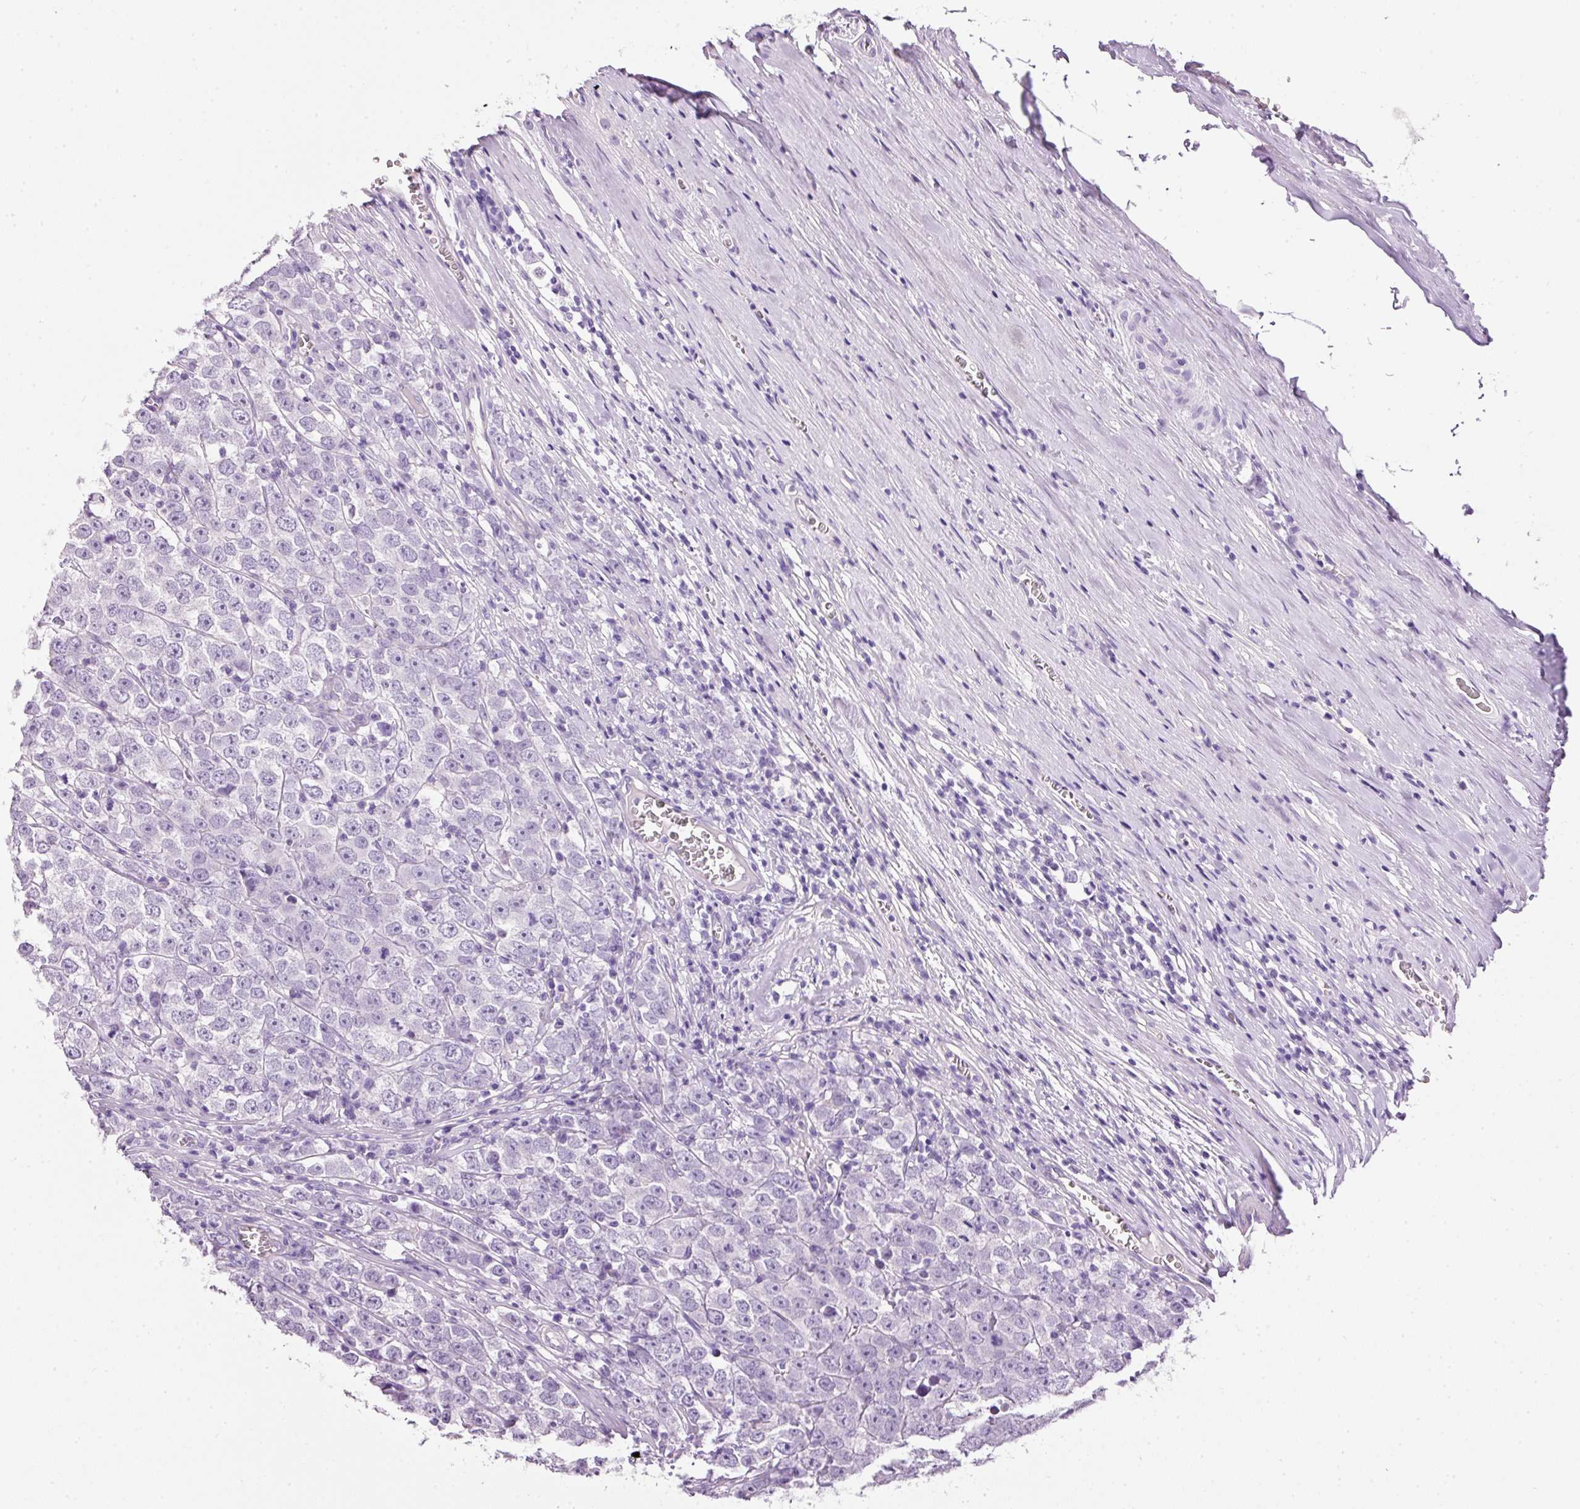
{"staining": {"intensity": "negative", "quantity": "none", "location": "none"}, "tissue": "testis cancer", "cell_type": "Tumor cells", "image_type": "cancer", "snomed": [{"axis": "morphology", "description": "Seminoma, NOS"}, {"axis": "morphology", "description": "Carcinoma, Embryonal, NOS"}, {"axis": "topography", "description": "Testis"}], "caption": "Testis cancer was stained to show a protein in brown. There is no significant staining in tumor cells.", "gene": "BSND", "patient": {"sex": "male", "age": 52}}